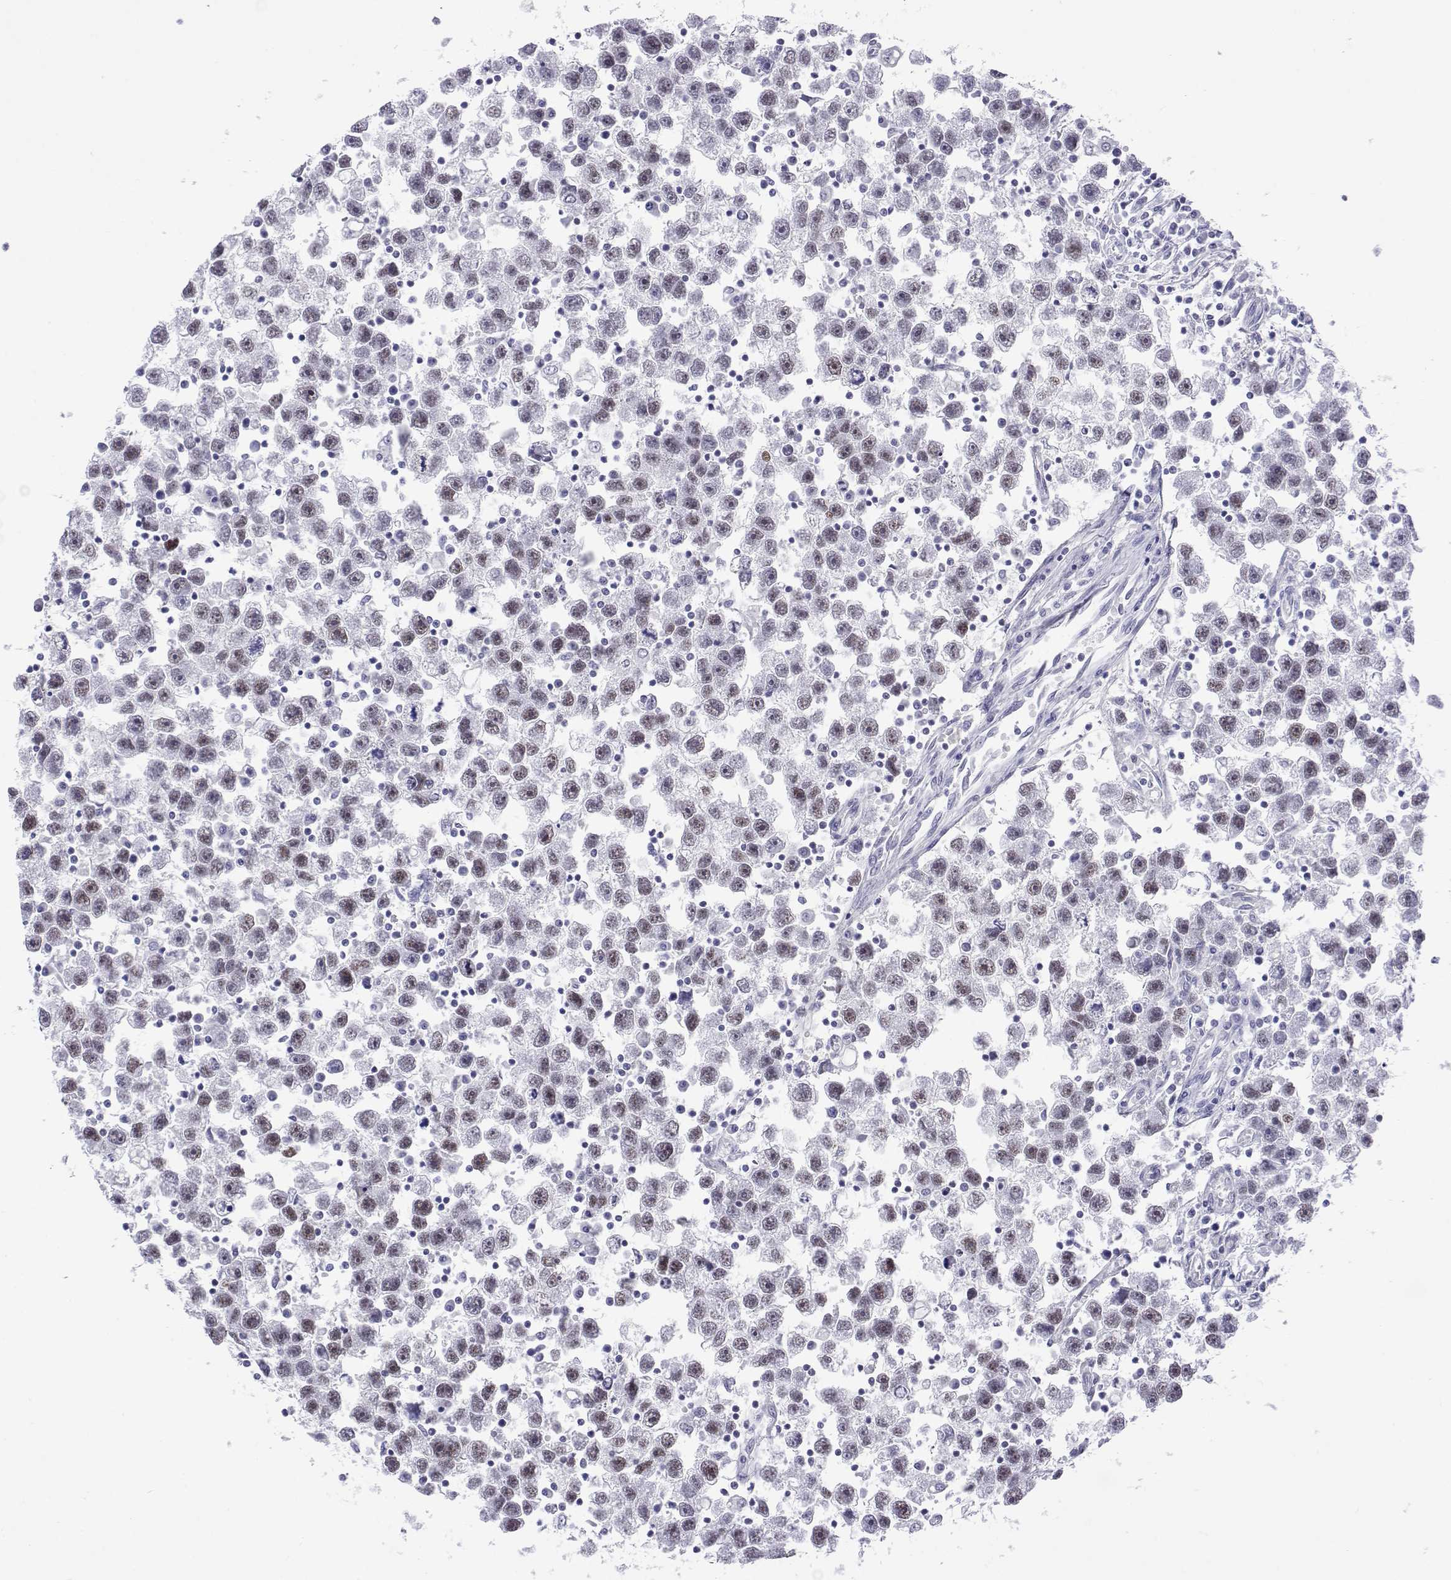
{"staining": {"intensity": "moderate", "quantity": "25%-75%", "location": "nuclear"}, "tissue": "testis cancer", "cell_type": "Tumor cells", "image_type": "cancer", "snomed": [{"axis": "morphology", "description": "Seminoma, NOS"}, {"axis": "topography", "description": "Testis"}], "caption": "Testis cancer stained for a protein (brown) displays moderate nuclear positive expression in about 25%-75% of tumor cells.", "gene": "POLDIP3", "patient": {"sex": "male", "age": 30}}